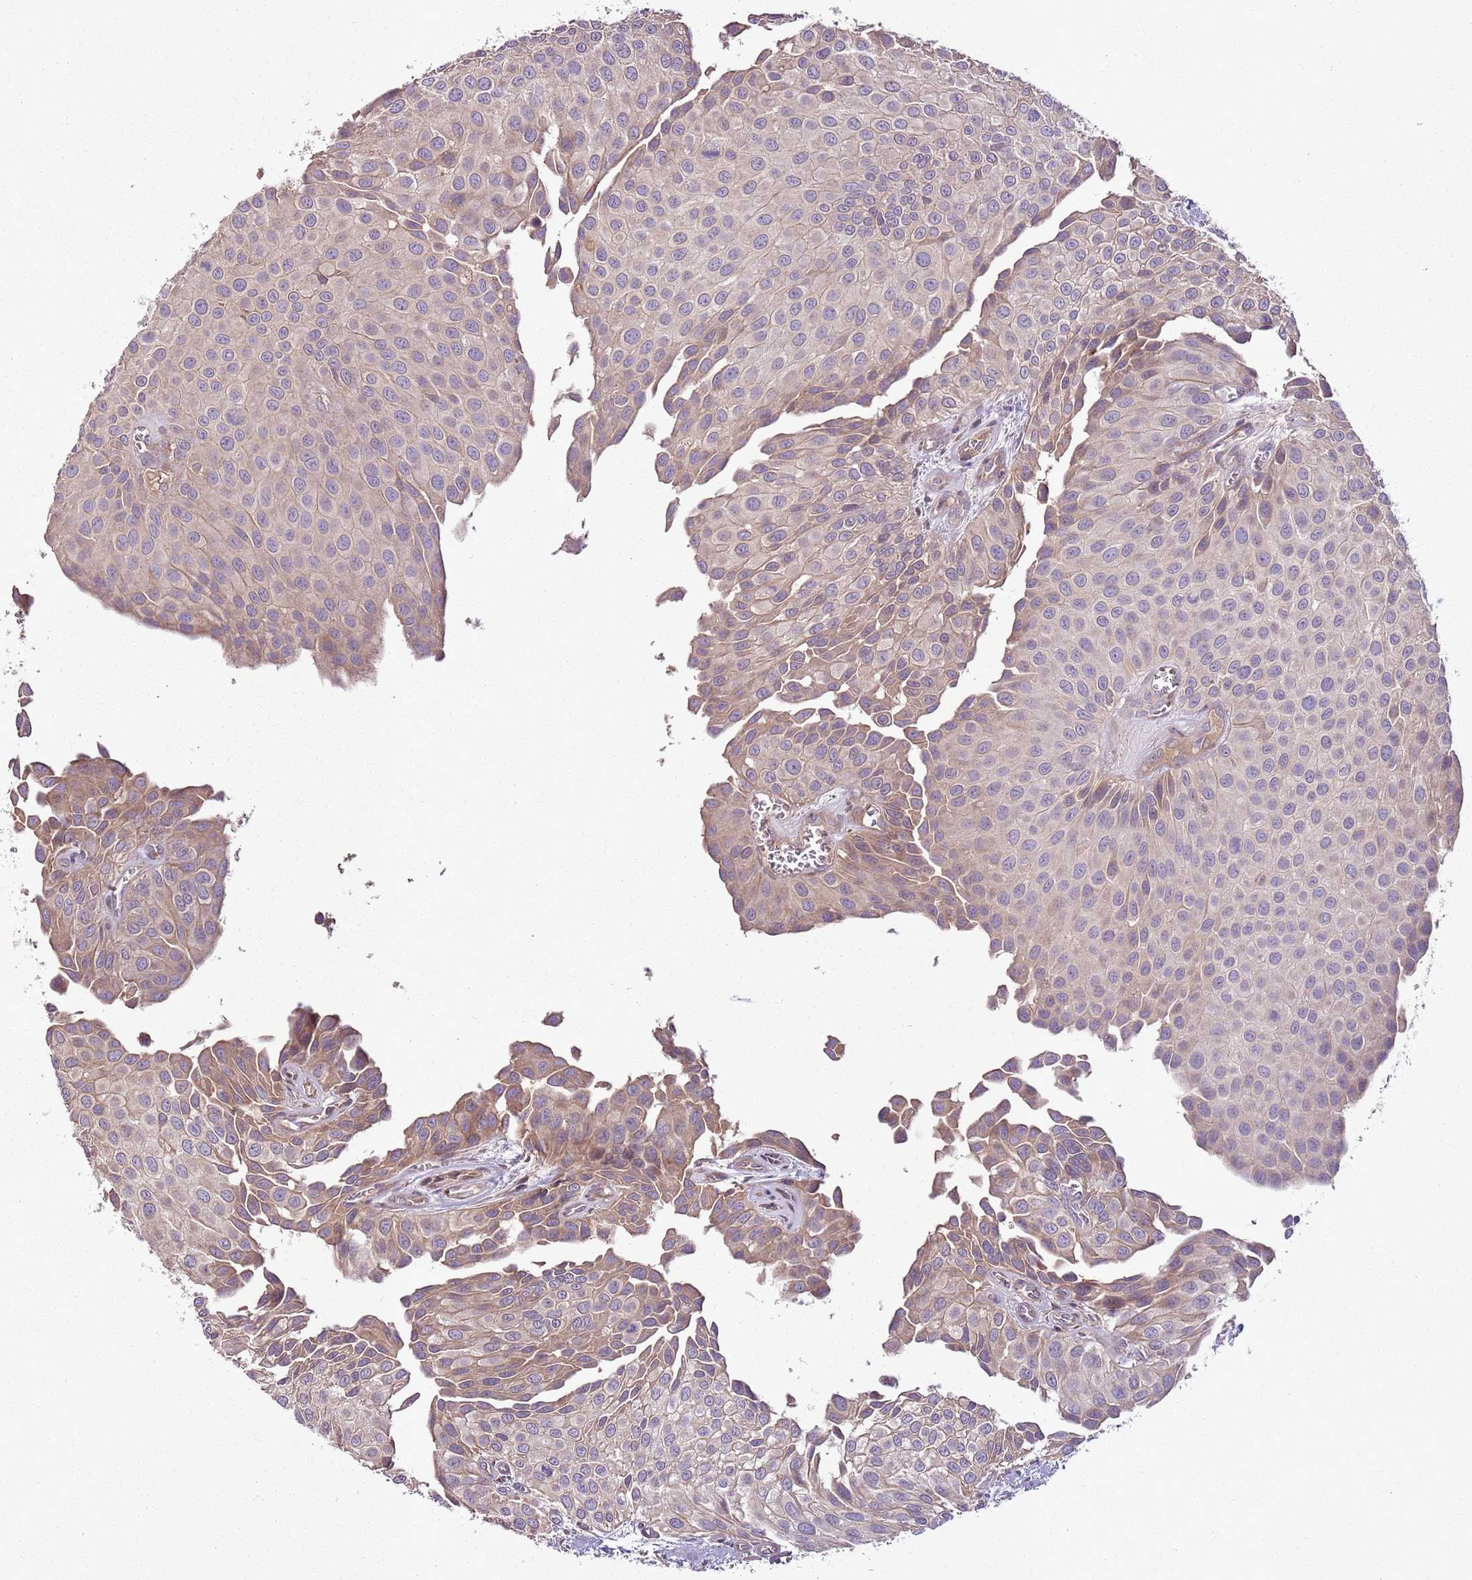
{"staining": {"intensity": "weak", "quantity": ">75%", "location": "cytoplasmic/membranous"}, "tissue": "urothelial cancer", "cell_type": "Tumor cells", "image_type": "cancer", "snomed": [{"axis": "morphology", "description": "Urothelial carcinoma, Low grade"}, {"axis": "topography", "description": "Urinary bladder"}], "caption": "Human low-grade urothelial carcinoma stained with a brown dye shows weak cytoplasmic/membranous positive positivity in about >75% of tumor cells.", "gene": "ANKRD24", "patient": {"sex": "male", "age": 88}}